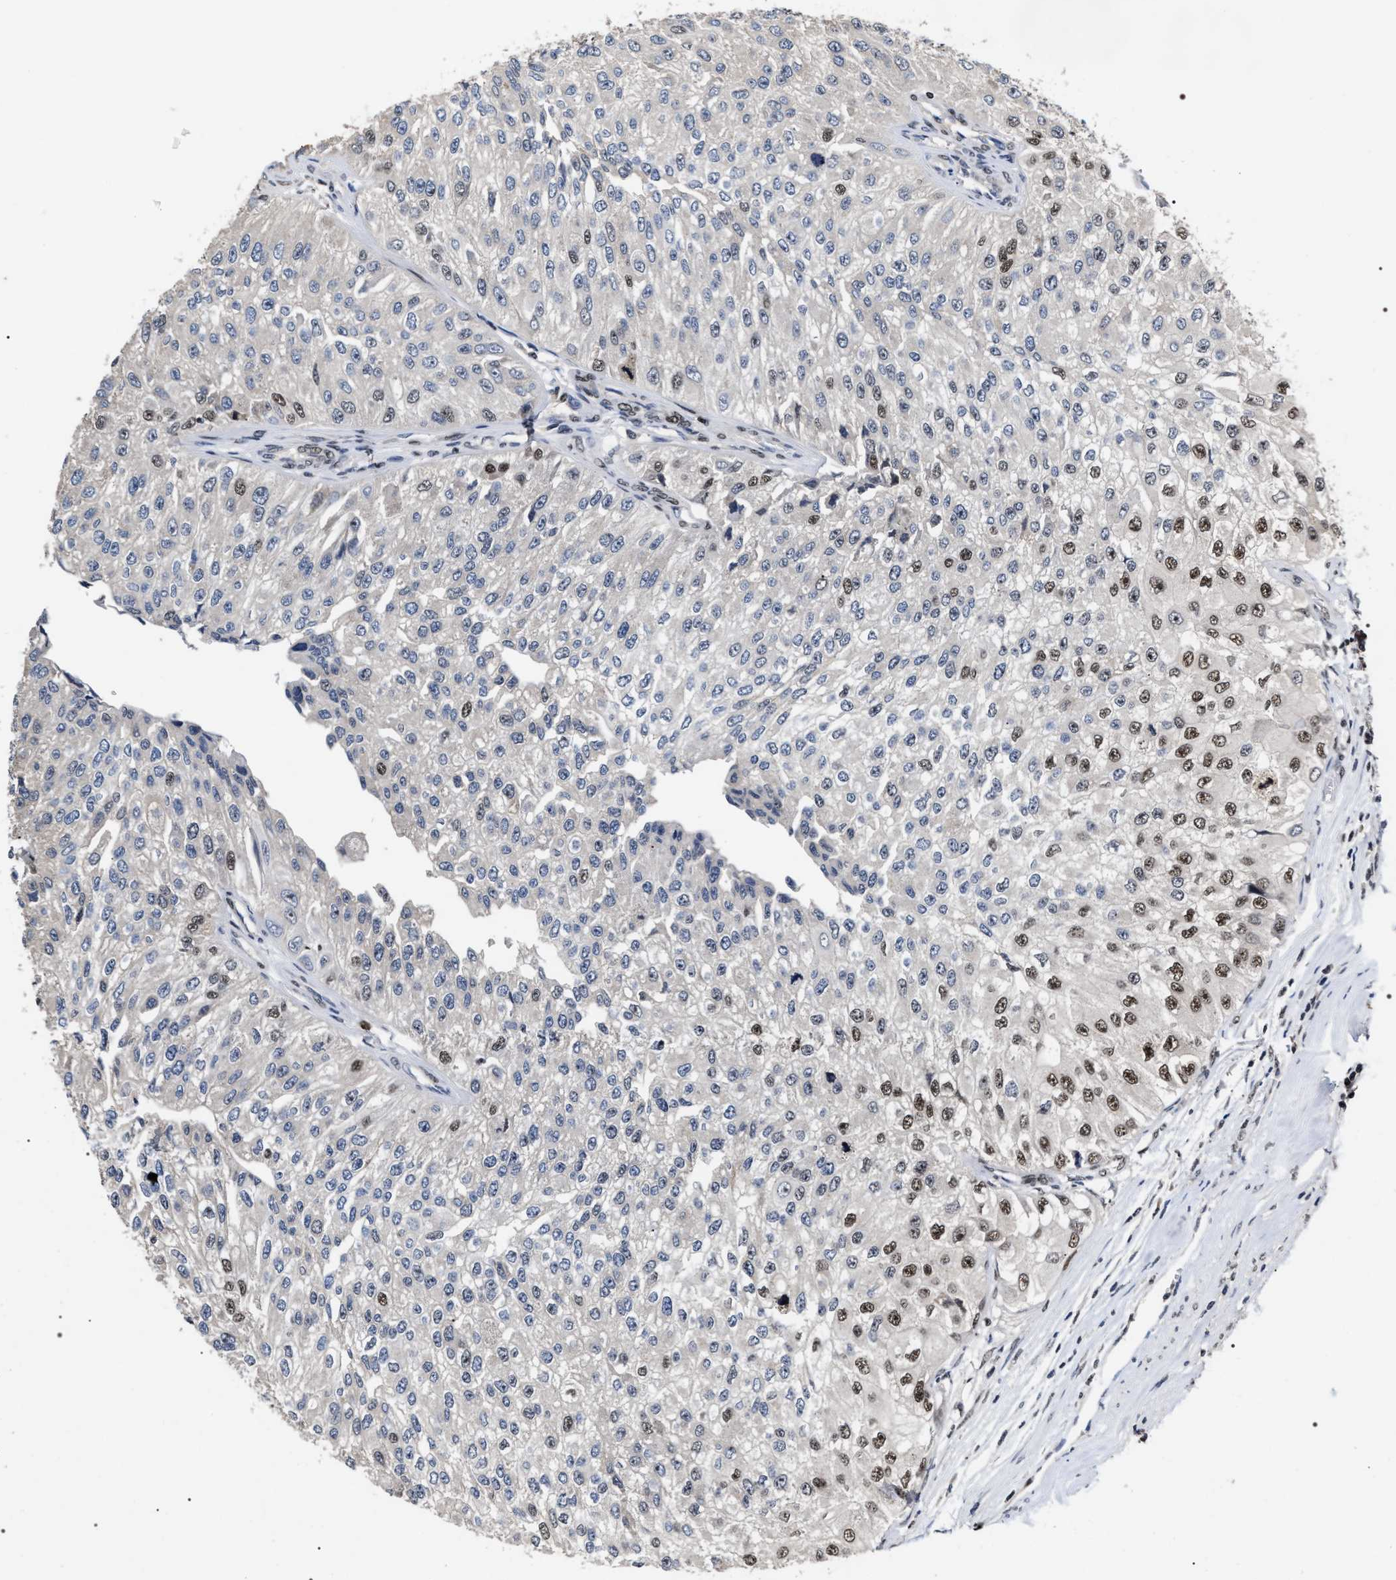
{"staining": {"intensity": "strong", "quantity": "<25%", "location": "nuclear"}, "tissue": "urothelial cancer", "cell_type": "Tumor cells", "image_type": "cancer", "snomed": [{"axis": "morphology", "description": "Urothelial carcinoma, High grade"}, {"axis": "topography", "description": "Kidney"}, {"axis": "topography", "description": "Urinary bladder"}], "caption": "Immunohistochemistry (DAB) staining of human urothelial cancer exhibits strong nuclear protein positivity in about <25% of tumor cells.", "gene": "RRP1B", "patient": {"sex": "male", "age": 77}}